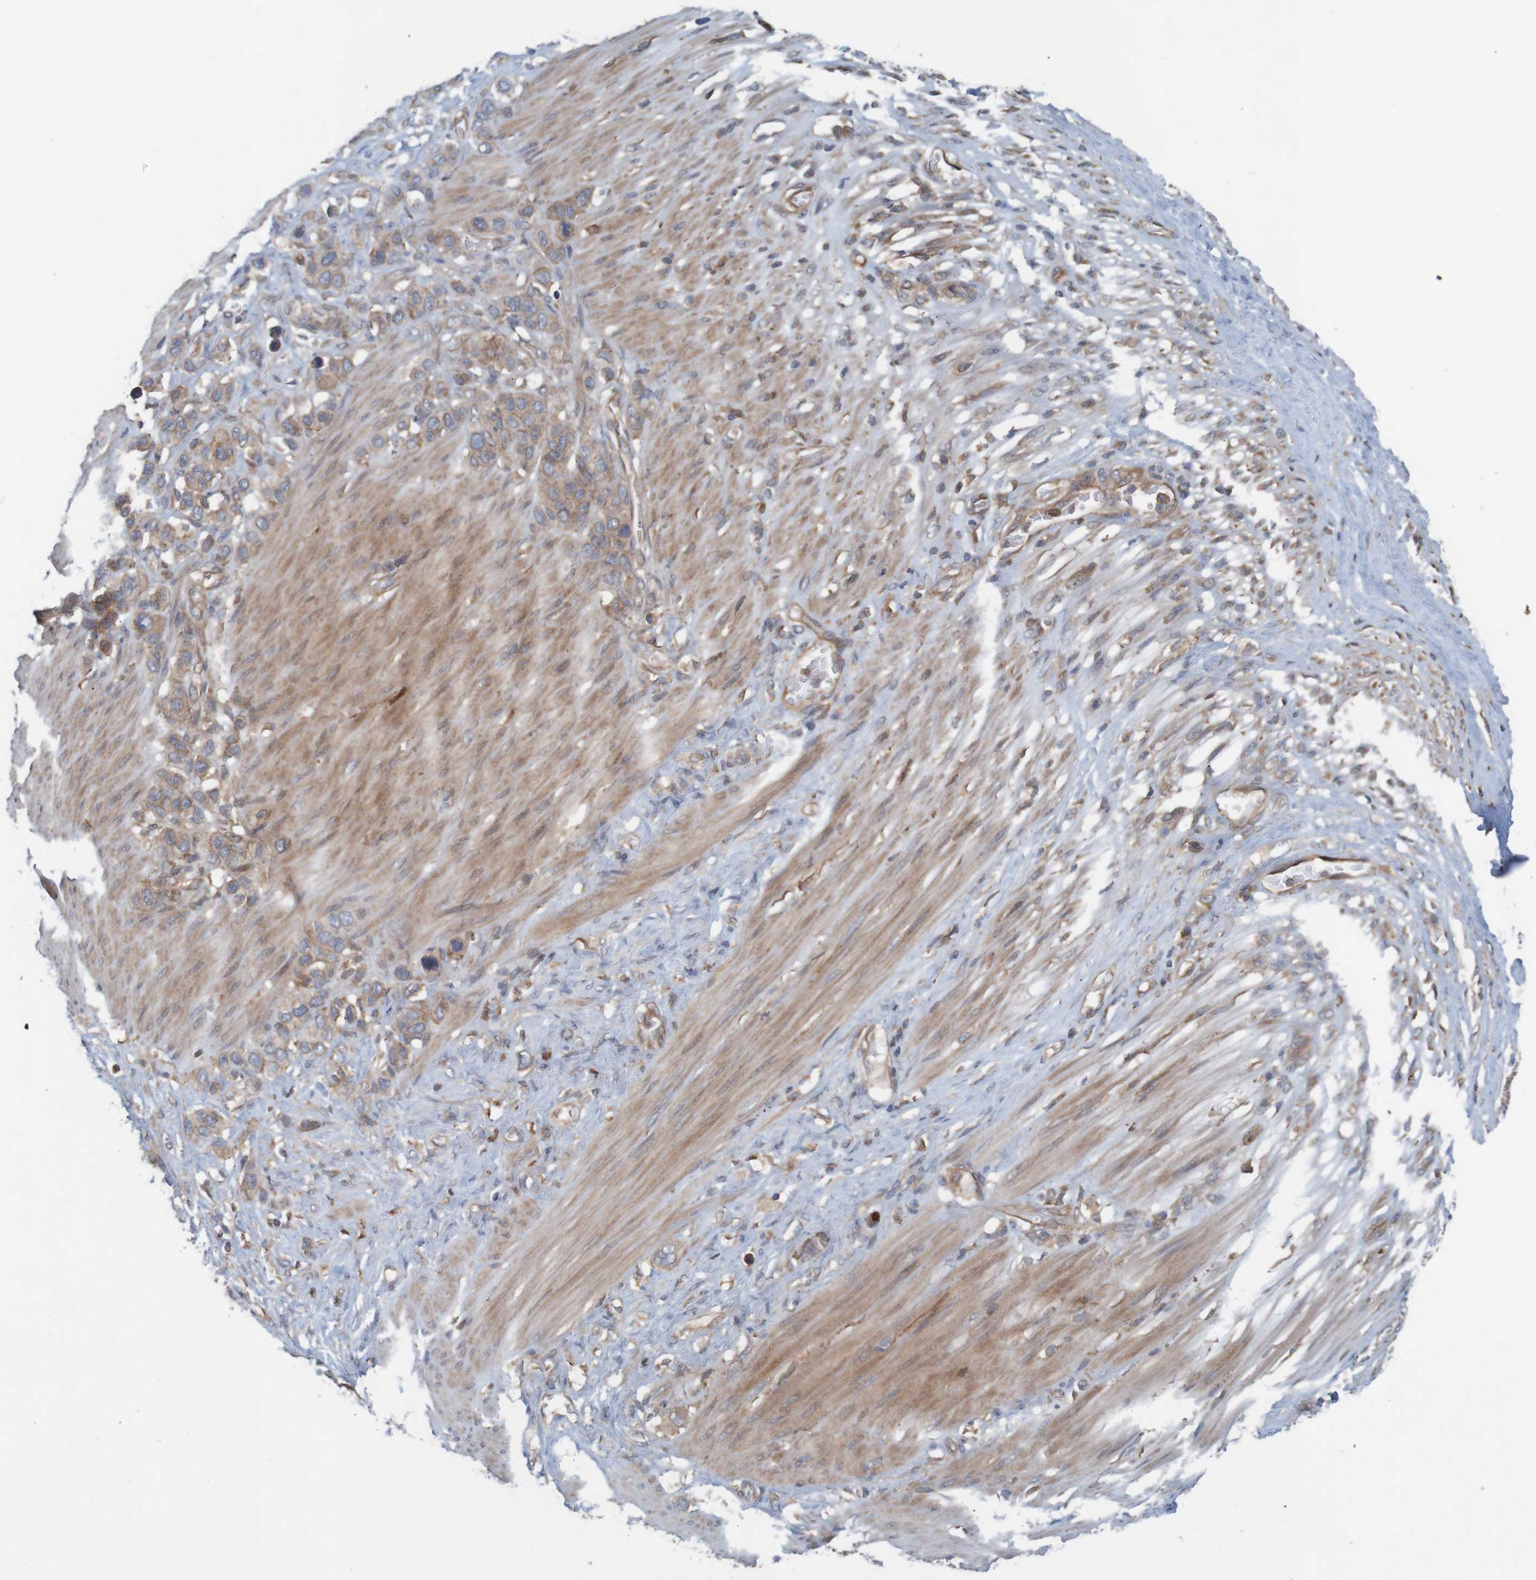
{"staining": {"intensity": "weak", "quantity": ">75%", "location": "cytoplasmic/membranous"}, "tissue": "stomach cancer", "cell_type": "Tumor cells", "image_type": "cancer", "snomed": [{"axis": "morphology", "description": "Adenocarcinoma, NOS"}, {"axis": "morphology", "description": "Adenocarcinoma, High grade"}, {"axis": "topography", "description": "Stomach, upper"}, {"axis": "topography", "description": "Stomach, lower"}], "caption": "Adenocarcinoma (stomach) stained for a protein shows weak cytoplasmic/membranous positivity in tumor cells.", "gene": "ARHGEF11", "patient": {"sex": "female", "age": 65}}